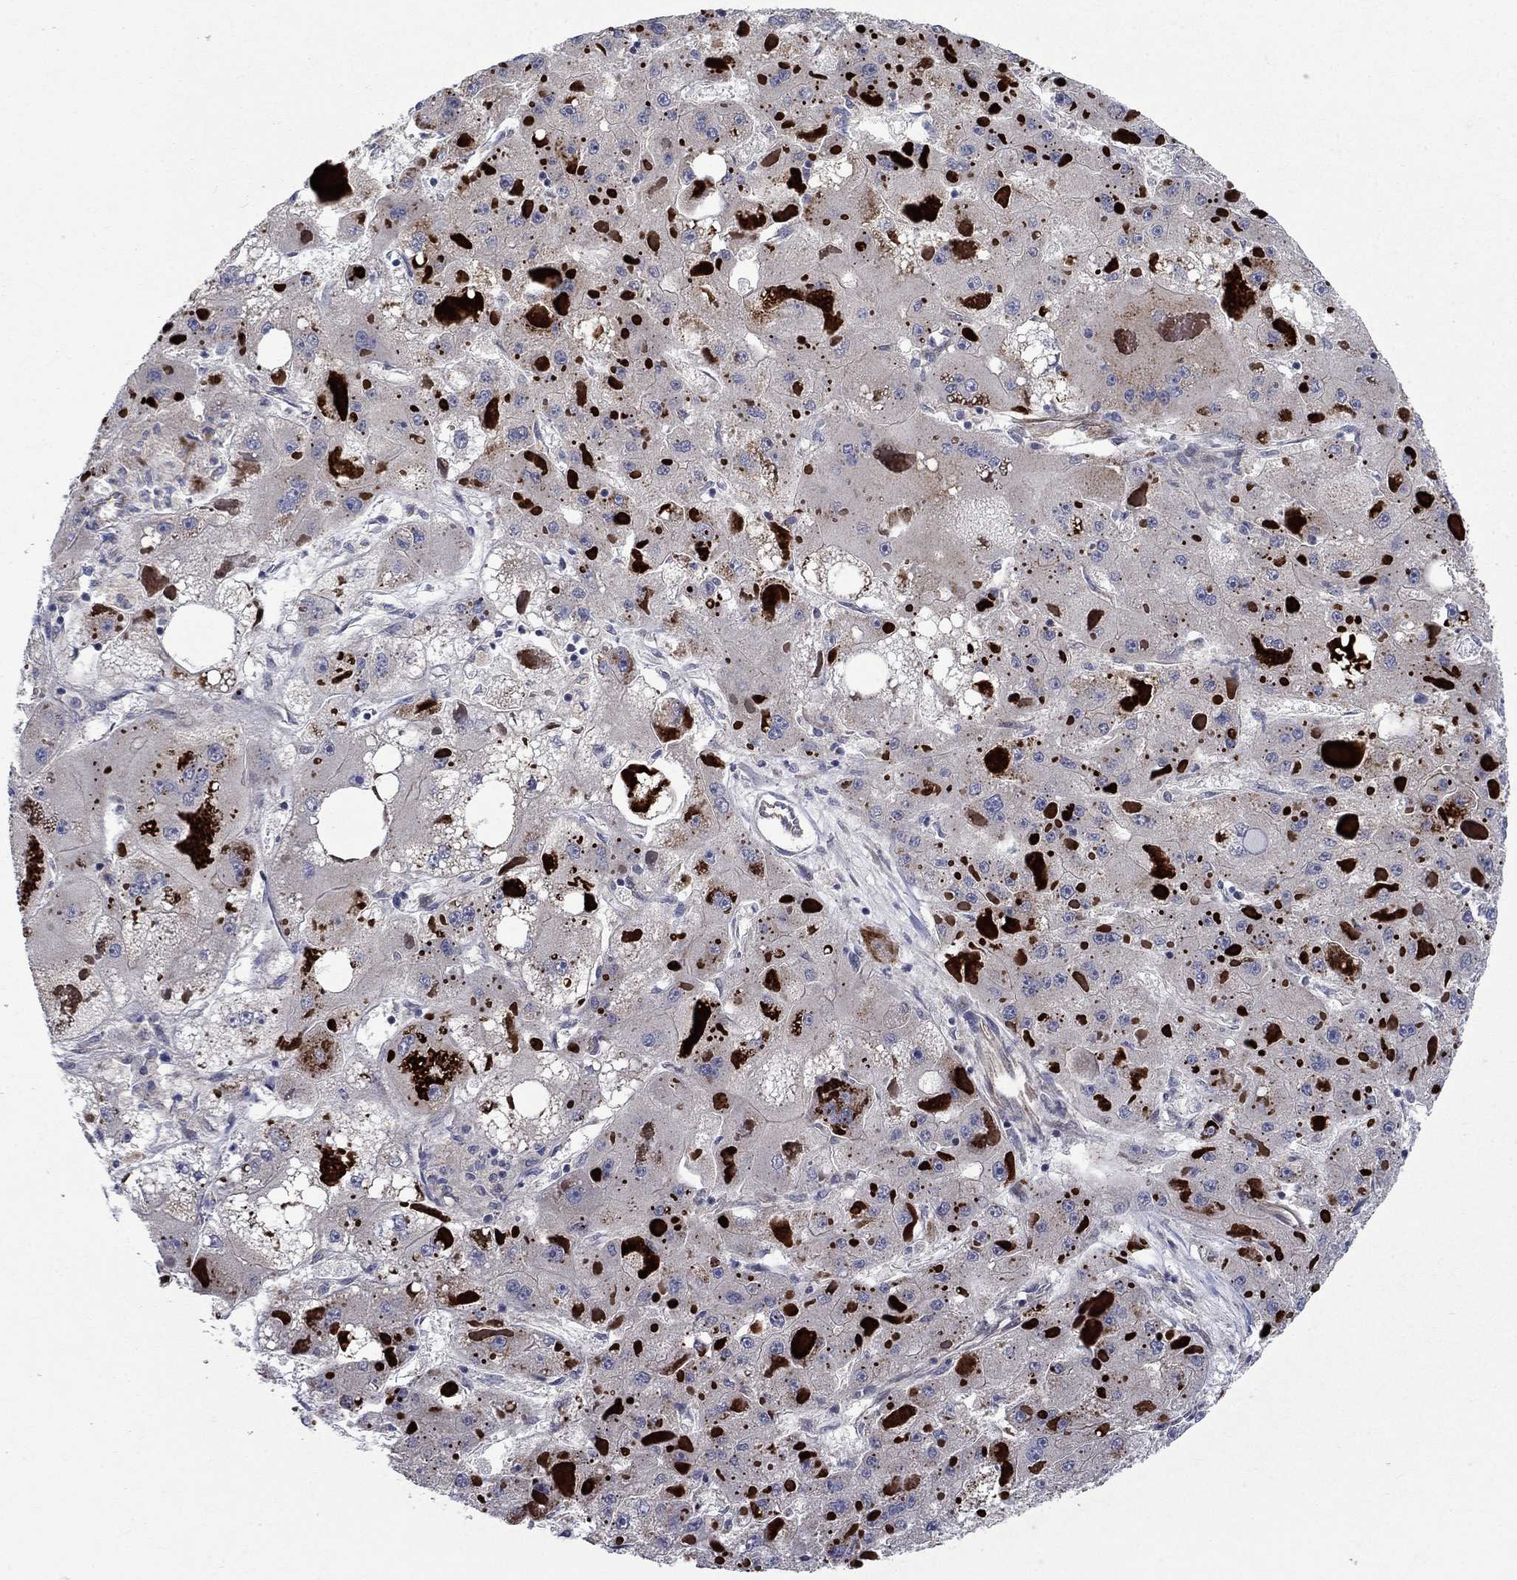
{"staining": {"intensity": "strong", "quantity": "25%-75%", "location": "cytoplasmic/membranous"}, "tissue": "liver cancer", "cell_type": "Tumor cells", "image_type": "cancer", "snomed": [{"axis": "morphology", "description": "Carcinoma, Hepatocellular, NOS"}, {"axis": "topography", "description": "Liver"}], "caption": "Immunohistochemical staining of liver cancer (hepatocellular carcinoma) exhibits high levels of strong cytoplasmic/membranous positivity in about 25%-75% of tumor cells.", "gene": "SLC7A1", "patient": {"sex": "female", "age": 73}}